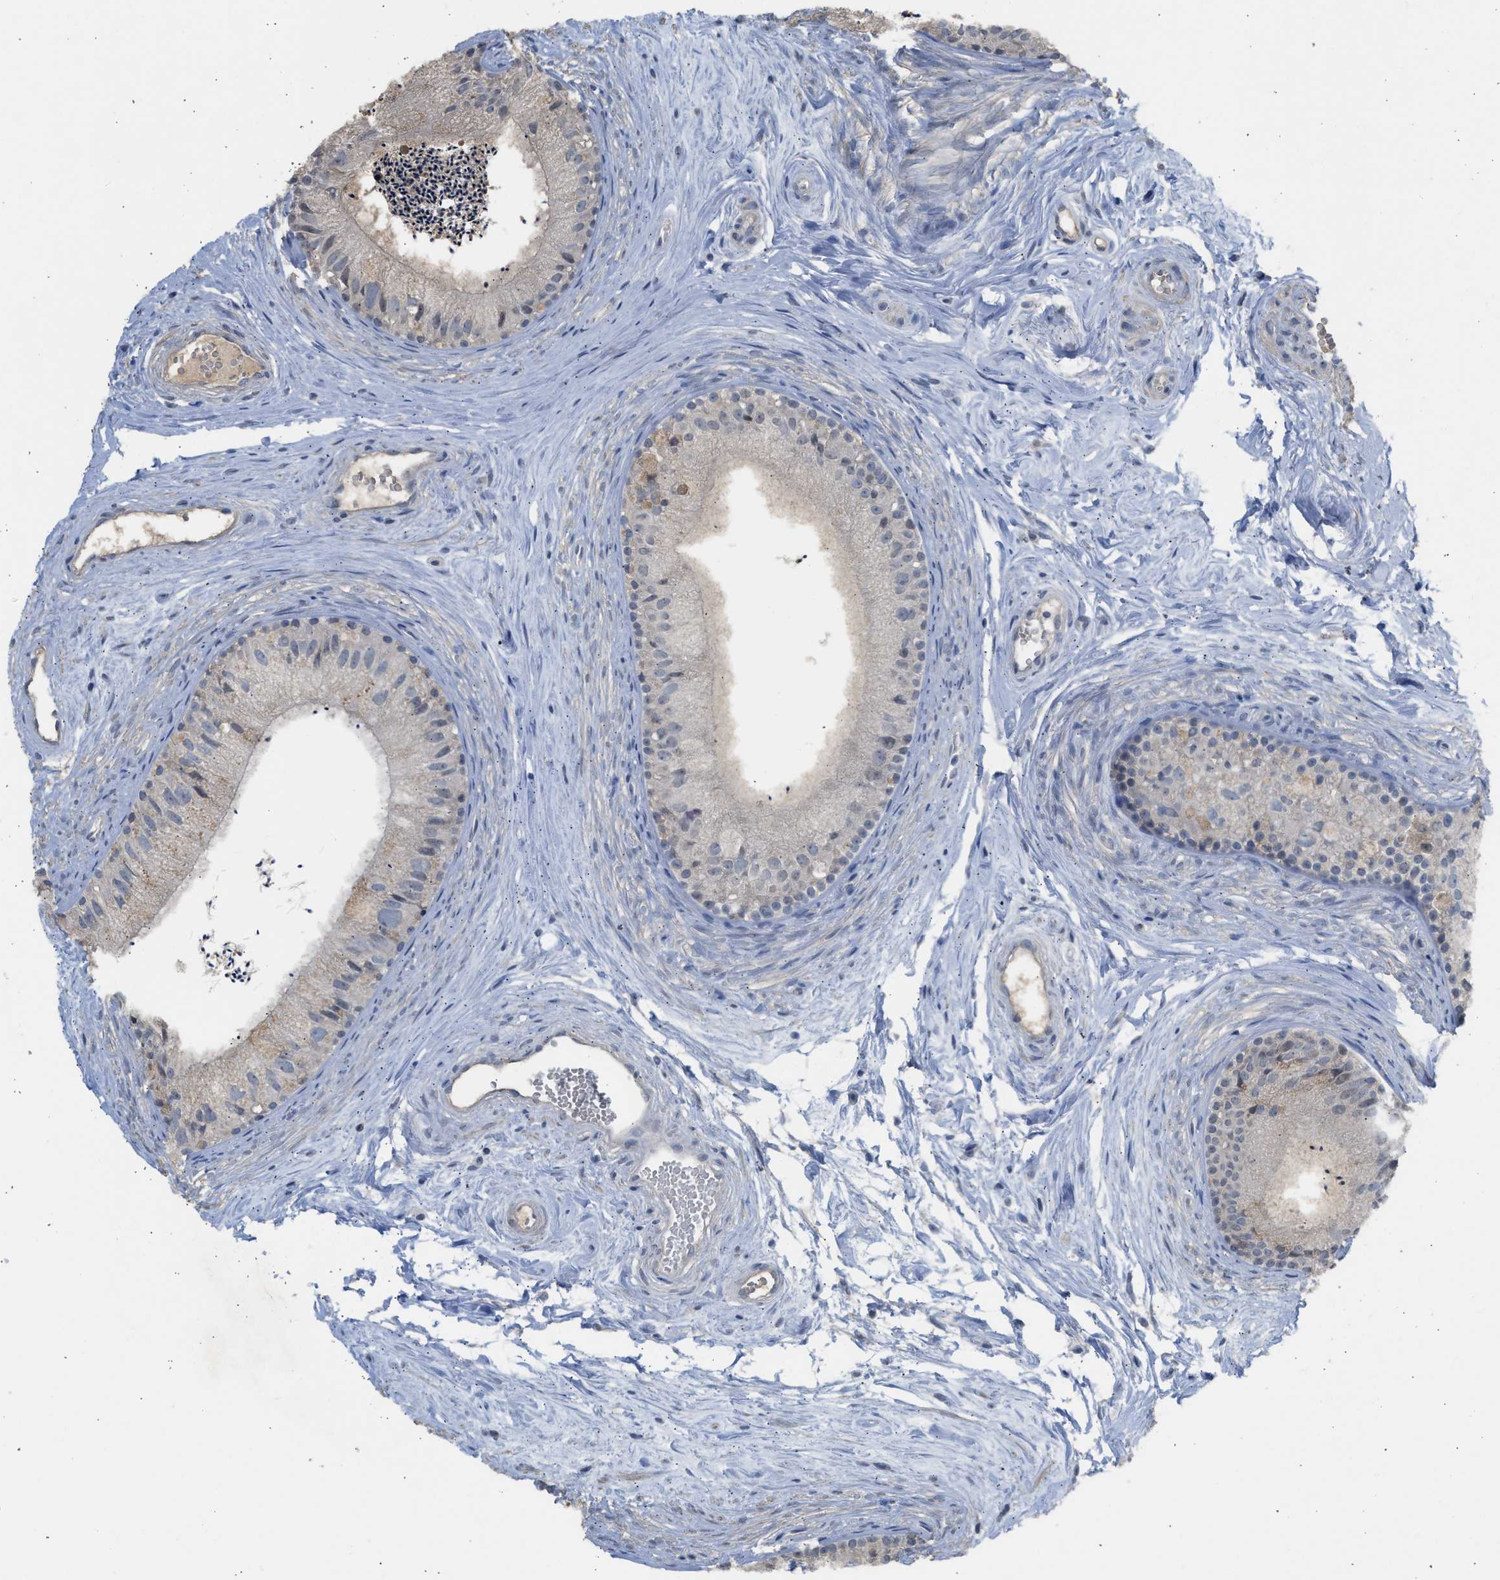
{"staining": {"intensity": "strong", "quantity": "25%-75%", "location": "cytoplasmic/membranous"}, "tissue": "epididymis", "cell_type": "Glandular cells", "image_type": "normal", "snomed": [{"axis": "morphology", "description": "Normal tissue, NOS"}, {"axis": "topography", "description": "Epididymis"}], "caption": "Benign epididymis displays strong cytoplasmic/membranous expression in about 25%-75% of glandular cells.", "gene": "SULT2A1", "patient": {"sex": "male", "age": 56}}